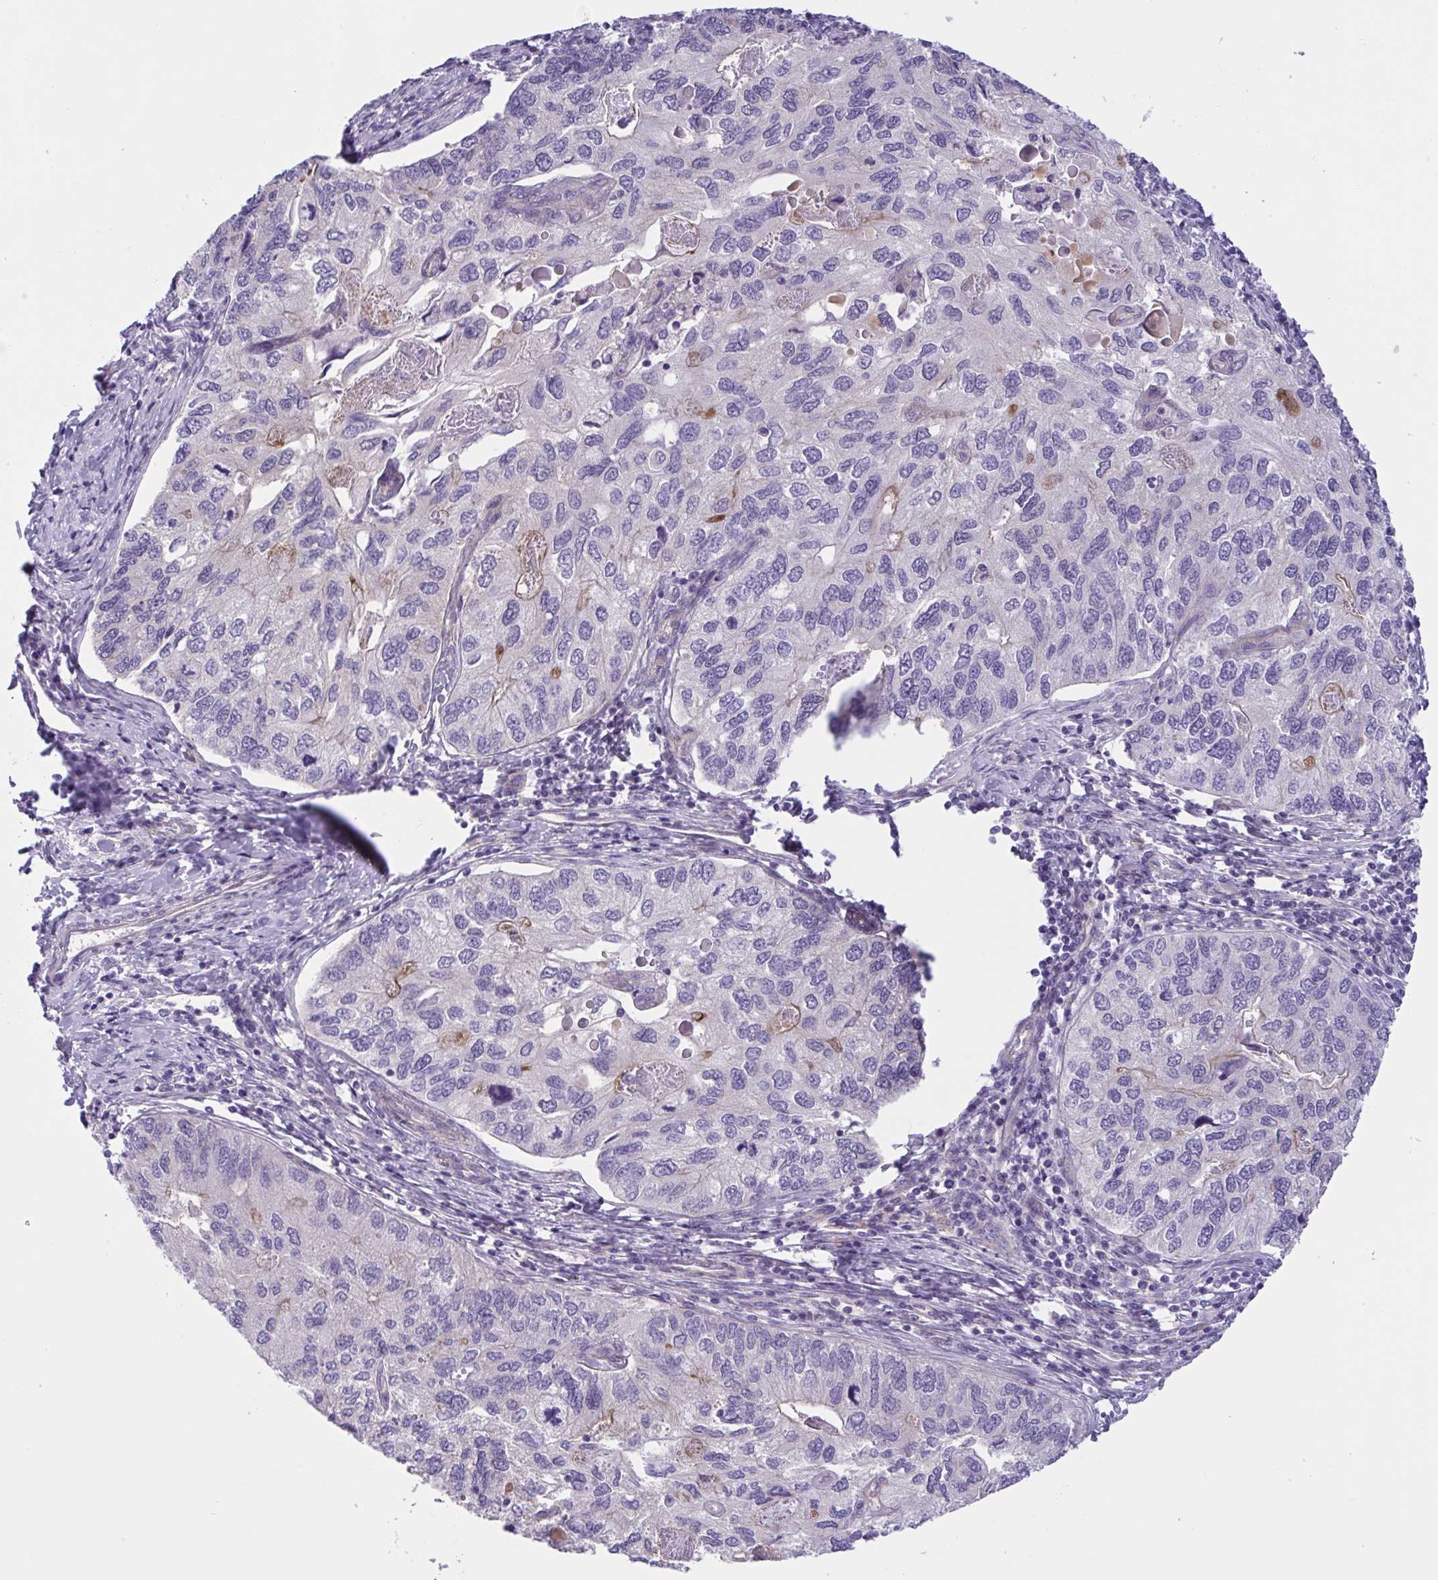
{"staining": {"intensity": "moderate", "quantity": "<25%", "location": "cytoplasmic/membranous"}, "tissue": "endometrial cancer", "cell_type": "Tumor cells", "image_type": "cancer", "snomed": [{"axis": "morphology", "description": "Carcinoma, NOS"}, {"axis": "topography", "description": "Uterus"}], "caption": "Immunohistochemical staining of endometrial cancer reveals low levels of moderate cytoplasmic/membranous positivity in about <25% of tumor cells.", "gene": "TTC7B", "patient": {"sex": "female", "age": 76}}